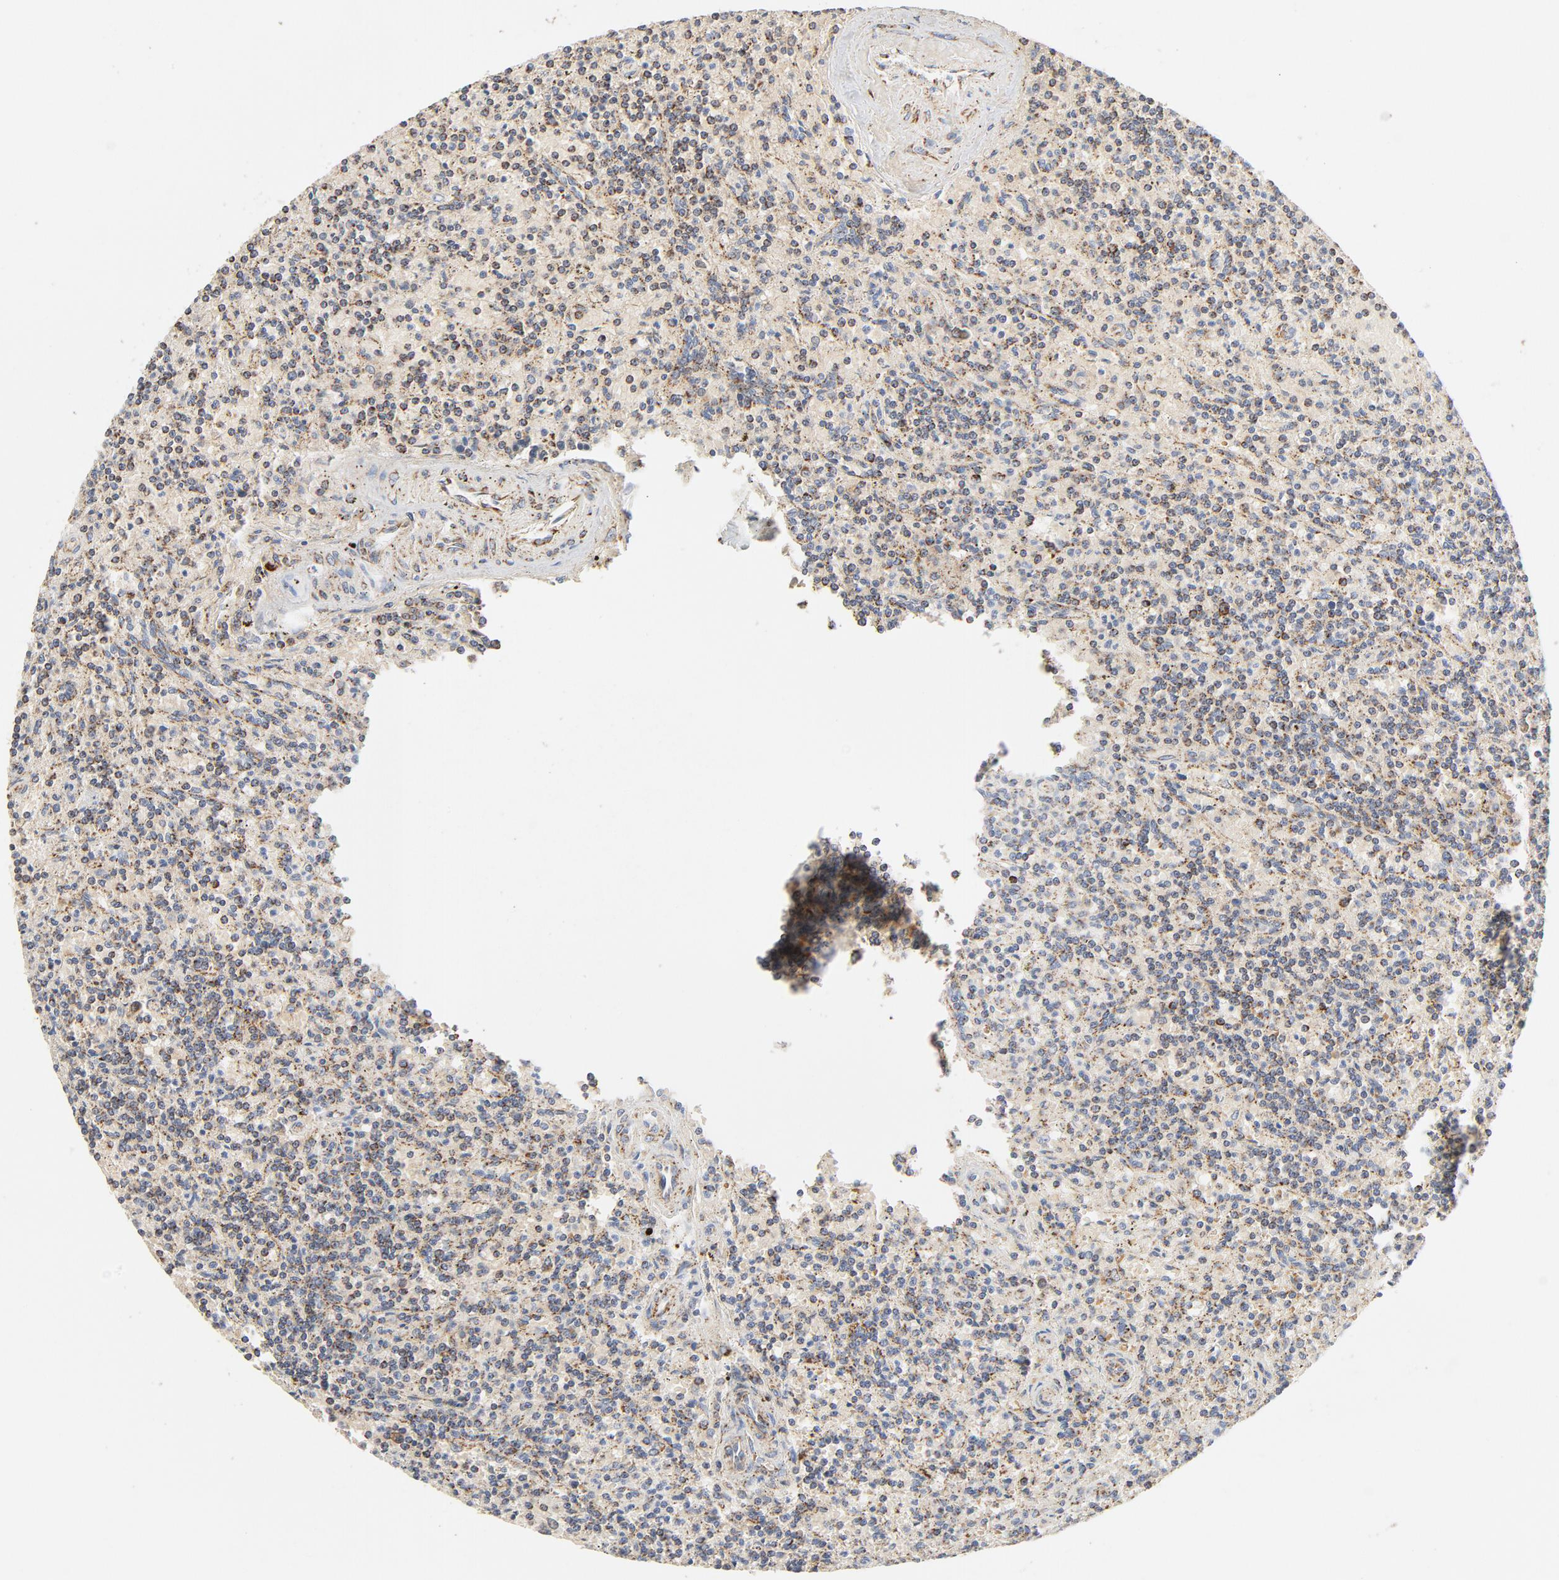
{"staining": {"intensity": "strong", "quantity": ">75%", "location": "cytoplasmic/membranous"}, "tissue": "lymphoma", "cell_type": "Tumor cells", "image_type": "cancer", "snomed": [{"axis": "morphology", "description": "Malignant lymphoma, non-Hodgkin's type, Low grade"}, {"axis": "topography", "description": "Spleen"}], "caption": "Tumor cells demonstrate high levels of strong cytoplasmic/membranous positivity in approximately >75% of cells in low-grade malignant lymphoma, non-Hodgkin's type. (Stains: DAB (3,3'-diaminobenzidine) in brown, nuclei in blue, Microscopy: brightfield microscopy at high magnification).", "gene": "PCNX4", "patient": {"sex": "male", "age": 73}}